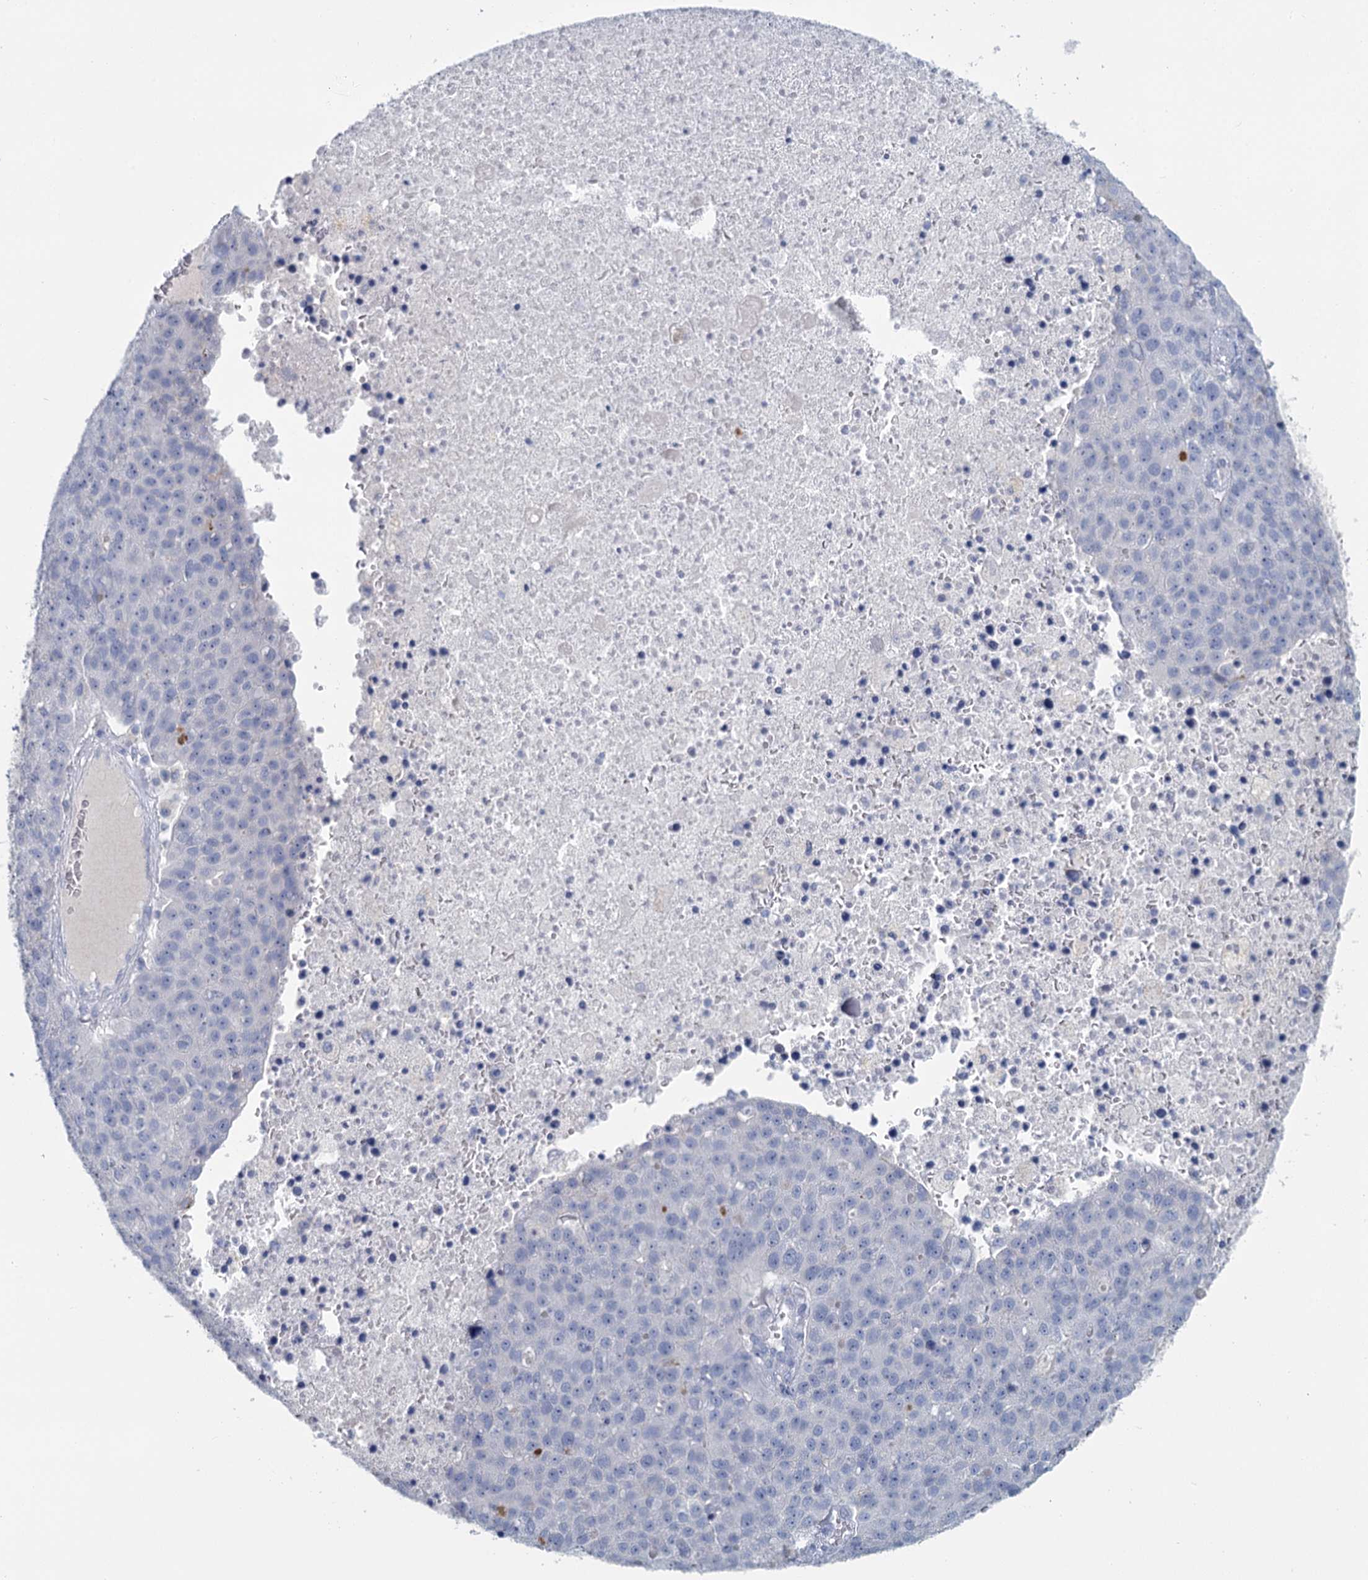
{"staining": {"intensity": "negative", "quantity": "none", "location": "none"}, "tissue": "pancreatic cancer", "cell_type": "Tumor cells", "image_type": "cancer", "snomed": [{"axis": "morphology", "description": "Adenocarcinoma, NOS"}, {"axis": "topography", "description": "Pancreas"}], "caption": "A micrograph of human adenocarcinoma (pancreatic) is negative for staining in tumor cells. (Immunohistochemistry (ihc), brightfield microscopy, high magnification).", "gene": "CHGA", "patient": {"sex": "female", "age": 61}}